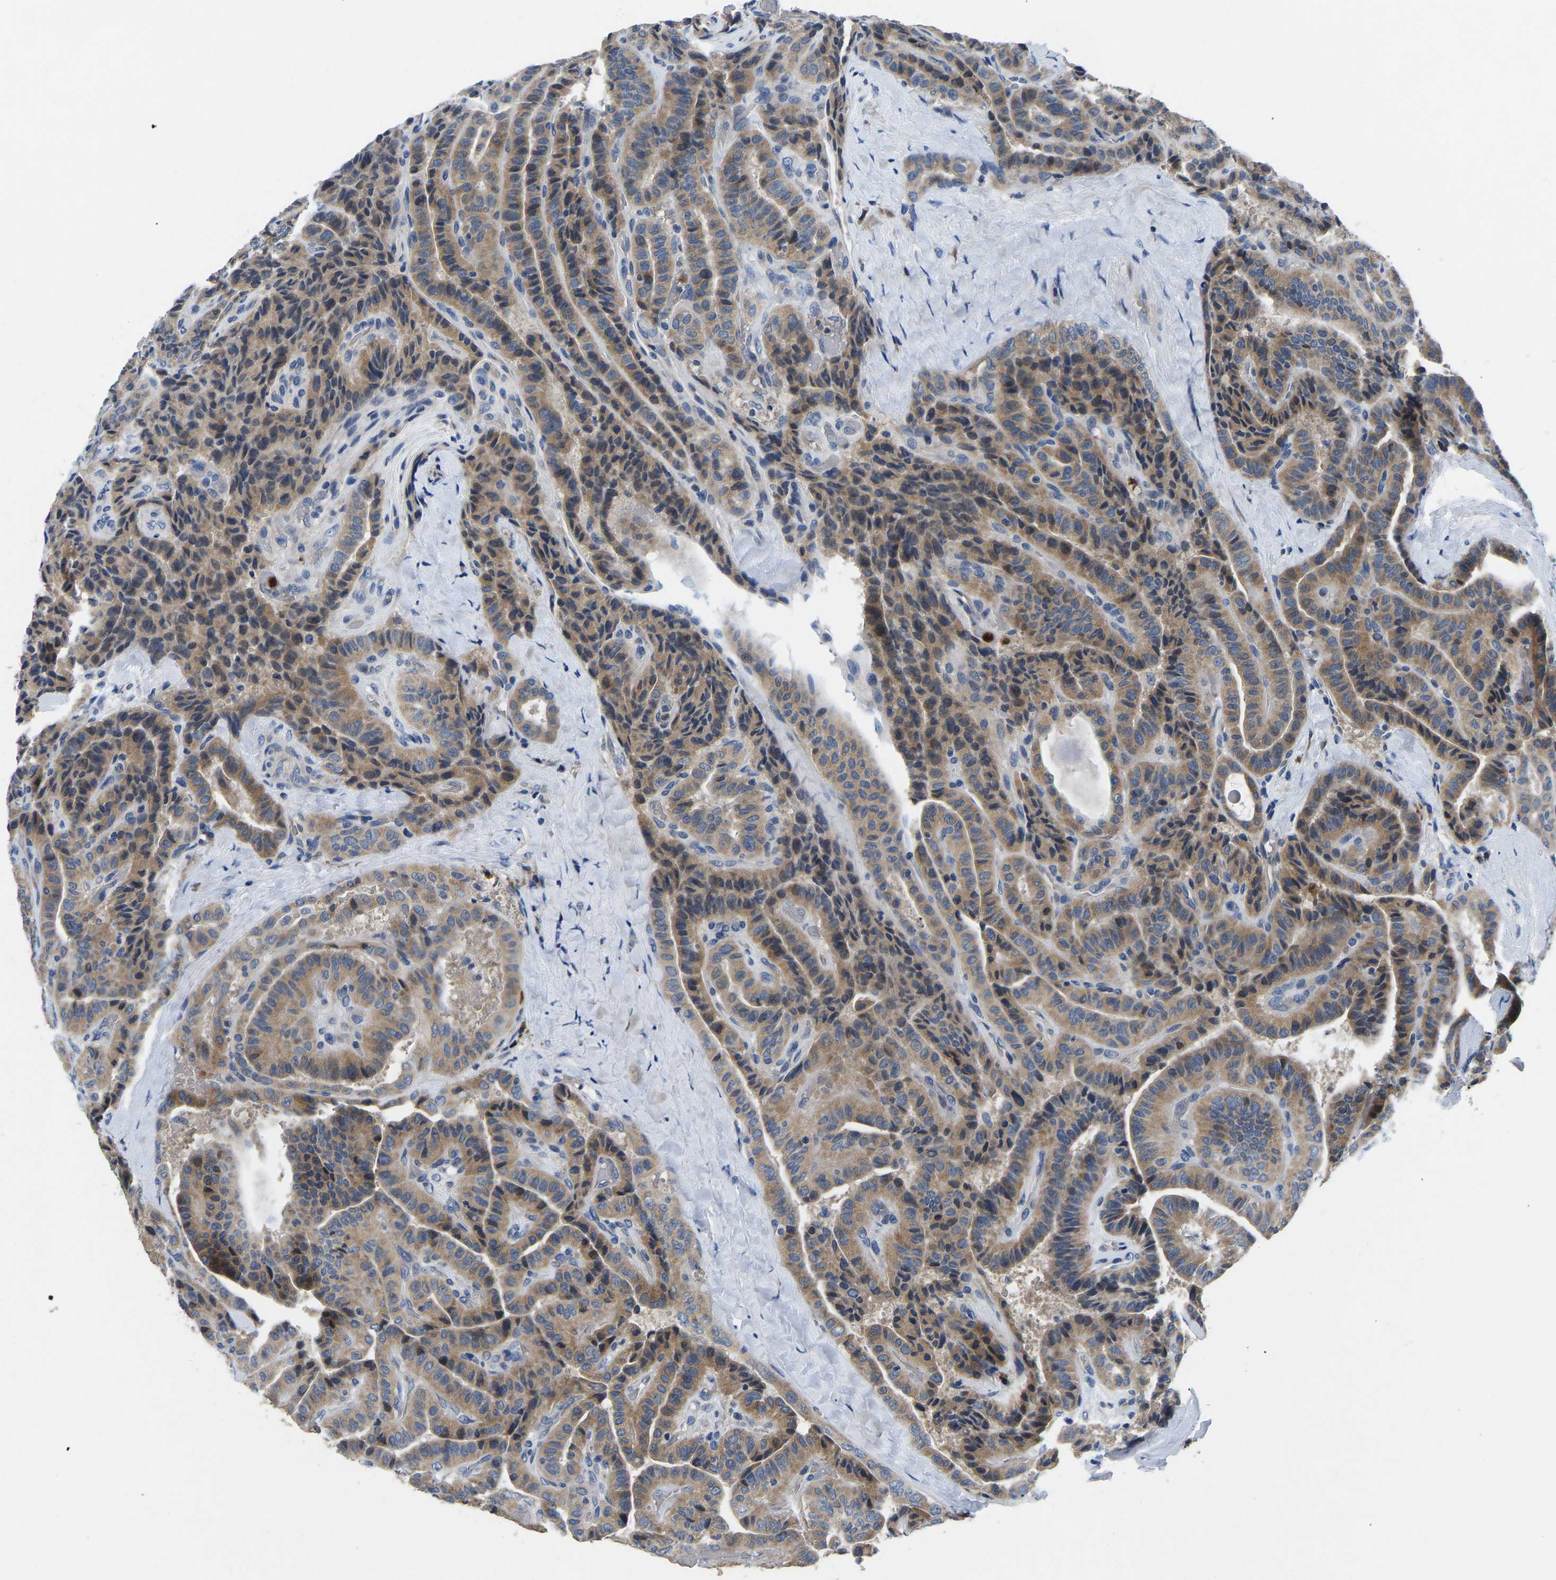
{"staining": {"intensity": "moderate", "quantity": ">75%", "location": "cytoplasmic/membranous"}, "tissue": "thyroid cancer", "cell_type": "Tumor cells", "image_type": "cancer", "snomed": [{"axis": "morphology", "description": "Papillary adenocarcinoma, NOS"}, {"axis": "topography", "description": "Thyroid gland"}], "caption": "Human thyroid cancer stained with a brown dye reveals moderate cytoplasmic/membranous positive expression in approximately >75% of tumor cells.", "gene": "TOR1B", "patient": {"sex": "male", "age": 77}}